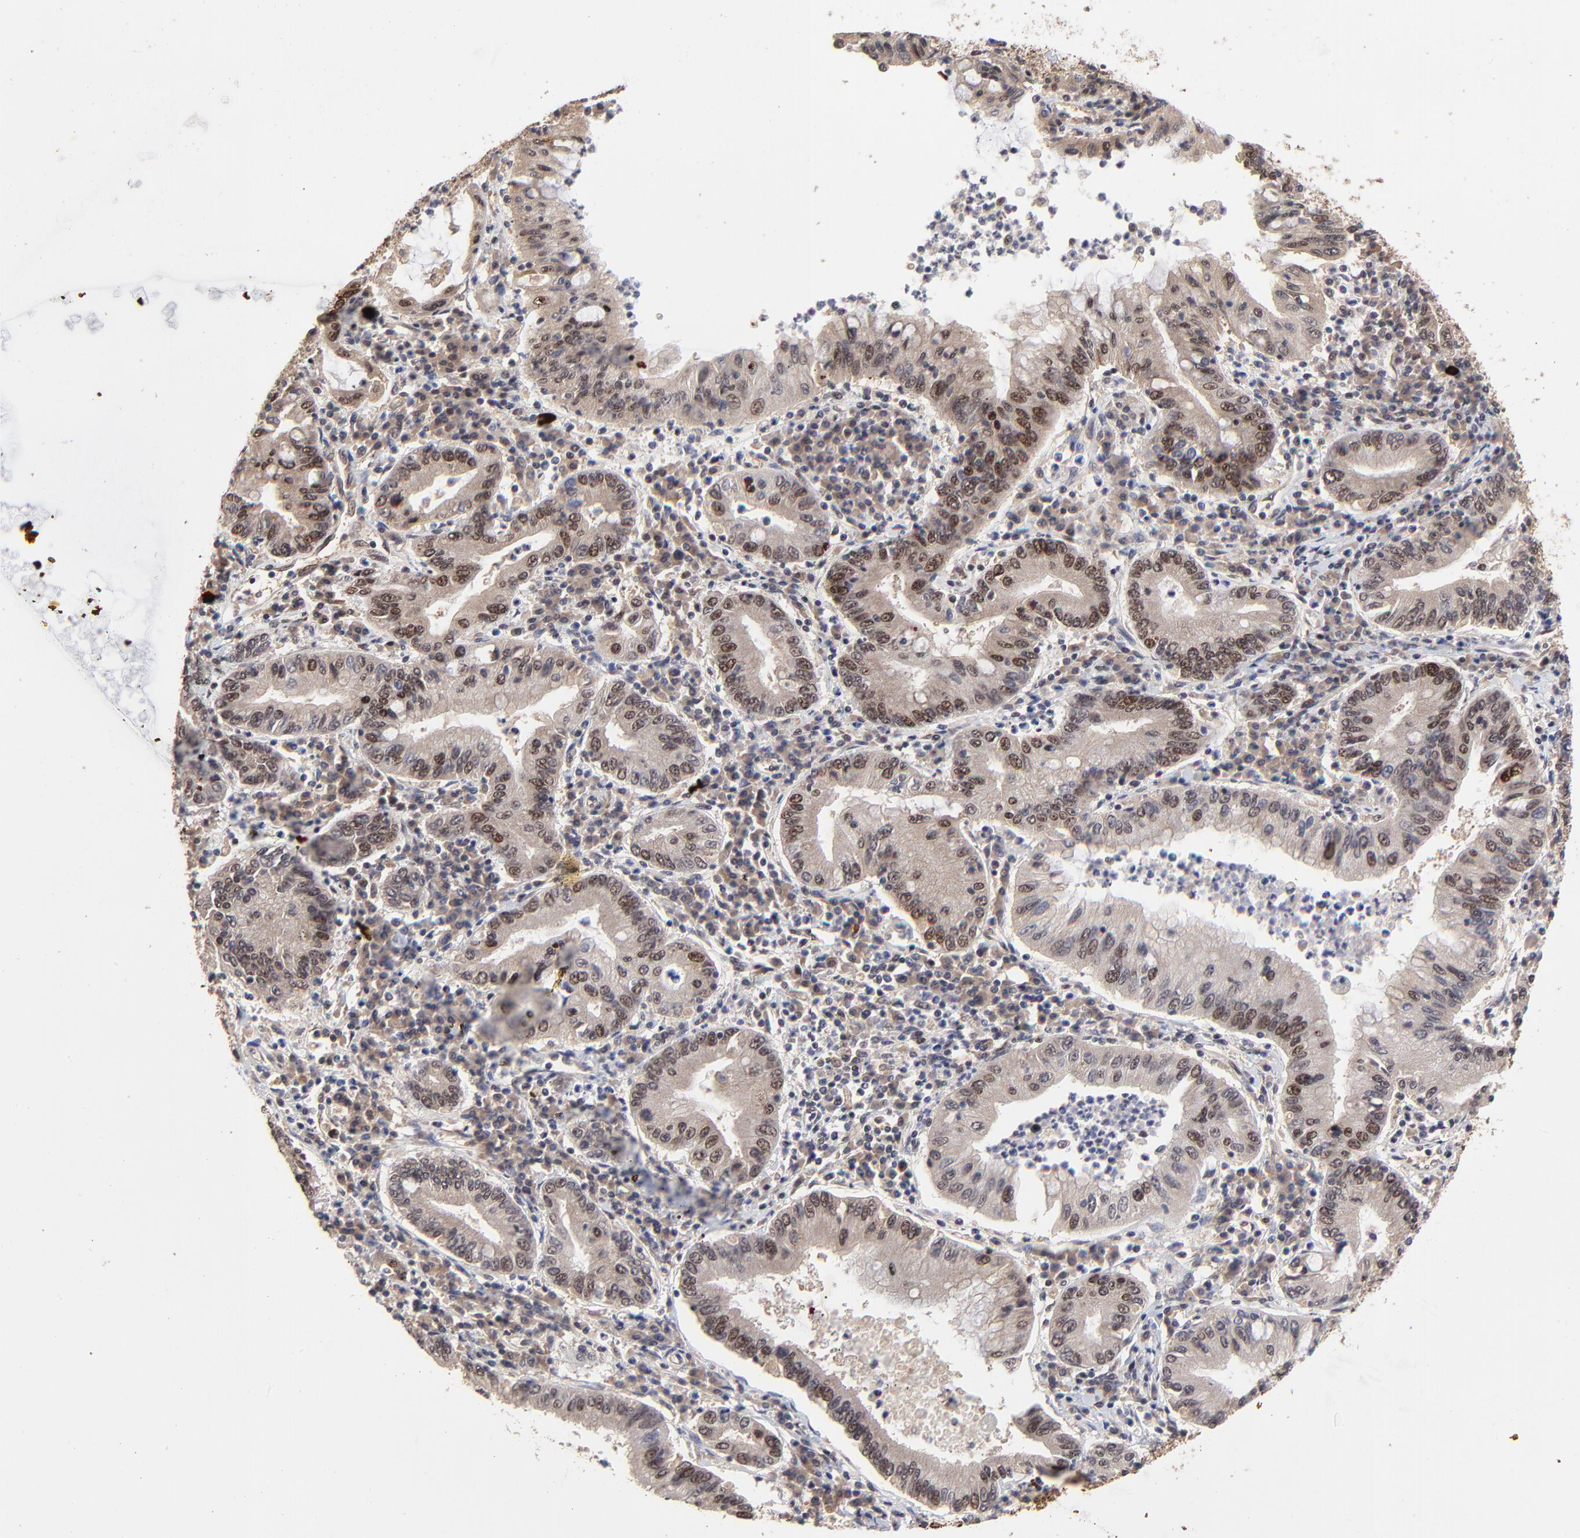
{"staining": {"intensity": "moderate", "quantity": ">75%", "location": "cytoplasmic/membranous,nuclear"}, "tissue": "stomach cancer", "cell_type": "Tumor cells", "image_type": "cancer", "snomed": [{"axis": "morphology", "description": "Normal tissue, NOS"}, {"axis": "morphology", "description": "Adenocarcinoma, NOS"}, {"axis": "topography", "description": "Esophagus"}, {"axis": "topography", "description": "Stomach, upper"}, {"axis": "topography", "description": "Peripheral nerve tissue"}], "caption": "Immunohistochemistry (IHC) image of neoplastic tissue: stomach adenocarcinoma stained using immunohistochemistry (IHC) exhibits medium levels of moderate protein expression localized specifically in the cytoplasmic/membranous and nuclear of tumor cells, appearing as a cytoplasmic/membranous and nuclear brown color.", "gene": "FRMD8", "patient": {"sex": "male", "age": 62}}